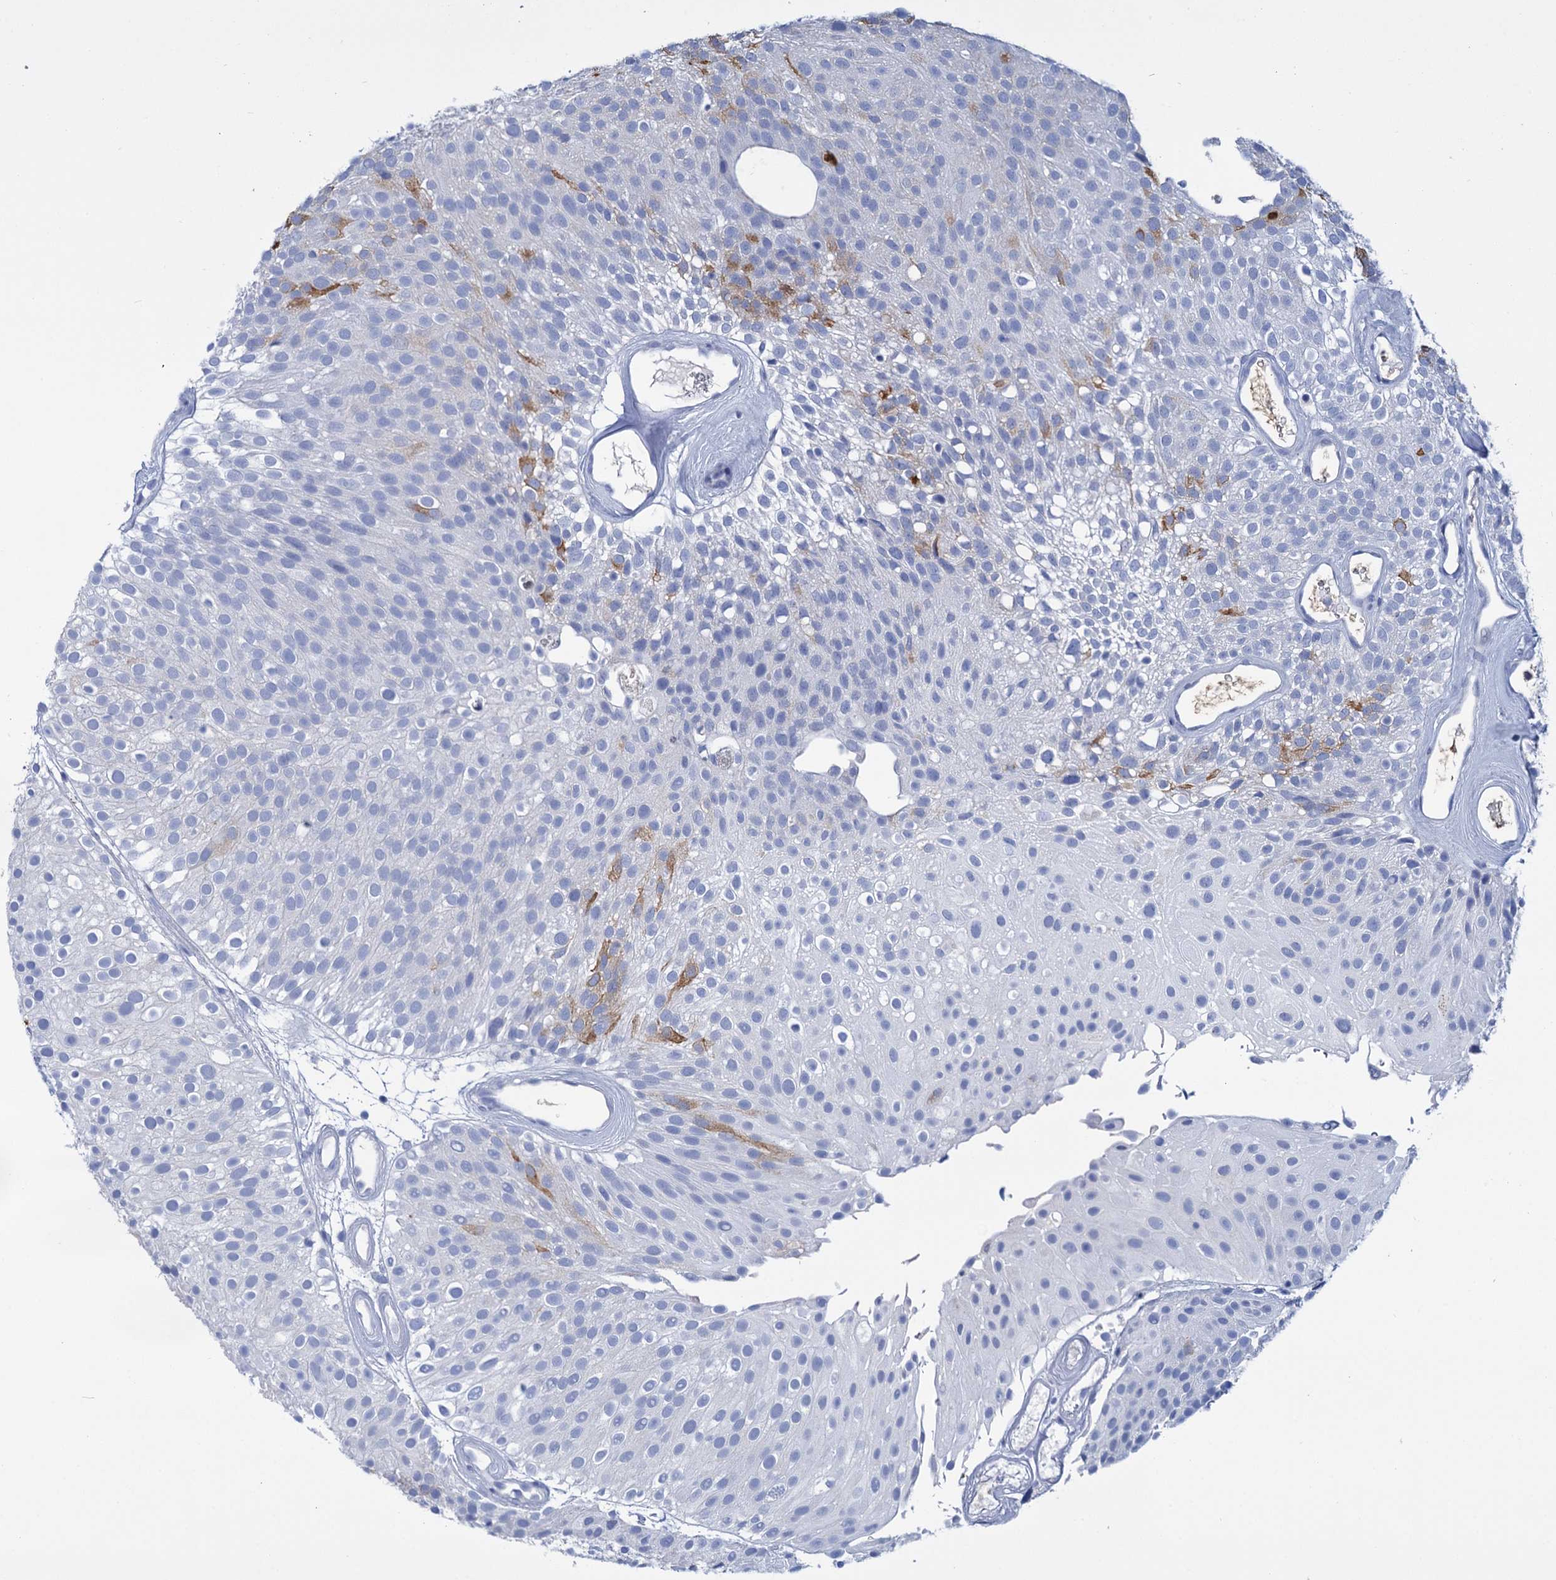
{"staining": {"intensity": "negative", "quantity": "none", "location": "none"}, "tissue": "urothelial cancer", "cell_type": "Tumor cells", "image_type": "cancer", "snomed": [{"axis": "morphology", "description": "Urothelial carcinoma, Low grade"}, {"axis": "topography", "description": "Urinary bladder"}], "caption": "DAB immunohistochemical staining of human urothelial cancer reveals no significant expression in tumor cells.", "gene": "FBXW12", "patient": {"sex": "male", "age": 78}}